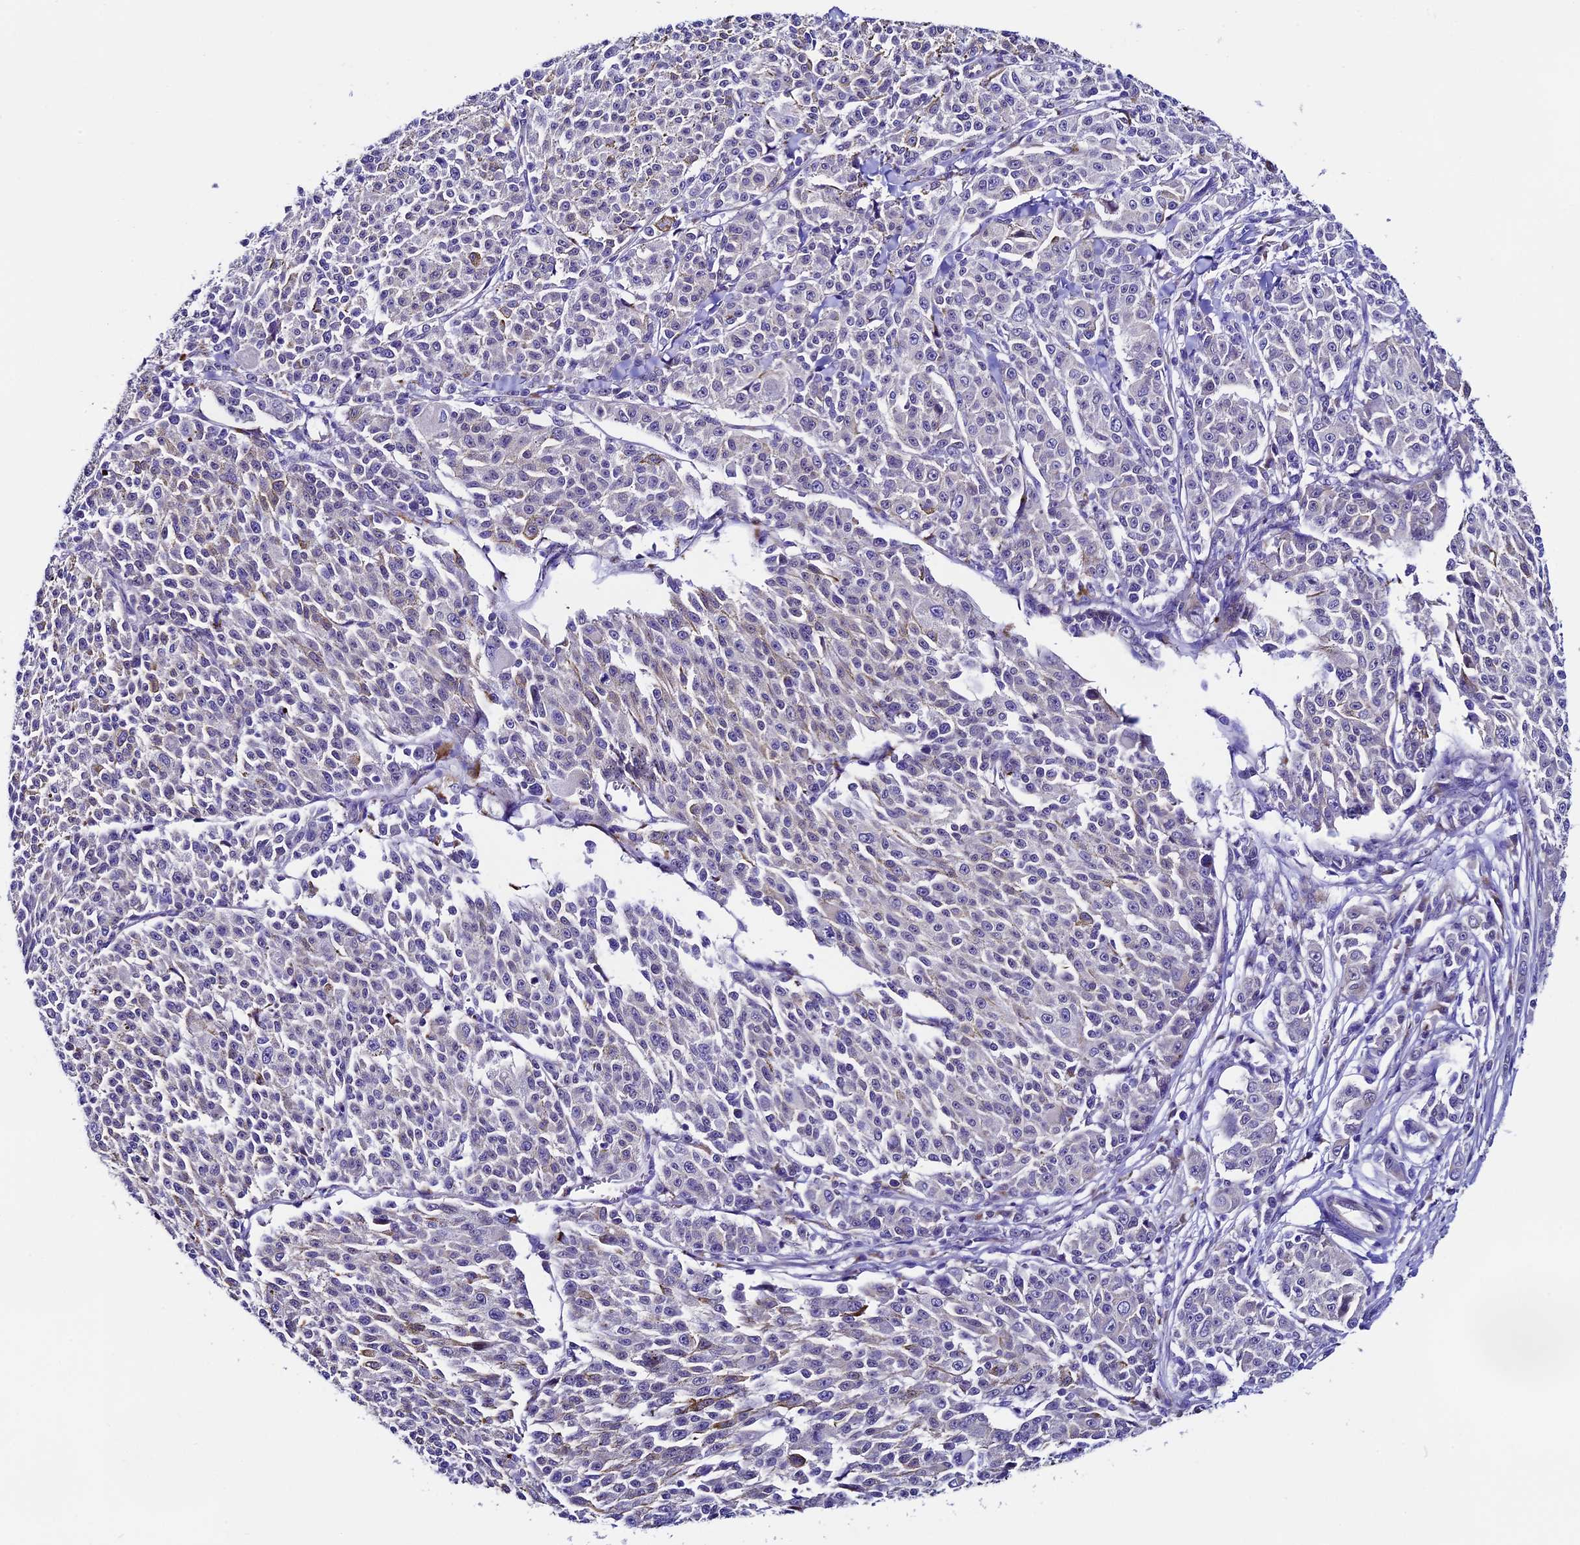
{"staining": {"intensity": "weak", "quantity": "<25%", "location": "cytoplasmic/membranous"}, "tissue": "melanoma", "cell_type": "Tumor cells", "image_type": "cancer", "snomed": [{"axis": "morphology", "description": "Malignant melanoma, NOS"}, {"axis": "topography", "description": "Skin"}], "caption": "Melanoma was stained to show a protein in brown. There is no significant positivity in tumor cells.", "gene": "COMTD1", "patient": {"sex": "female", "age": 52}}